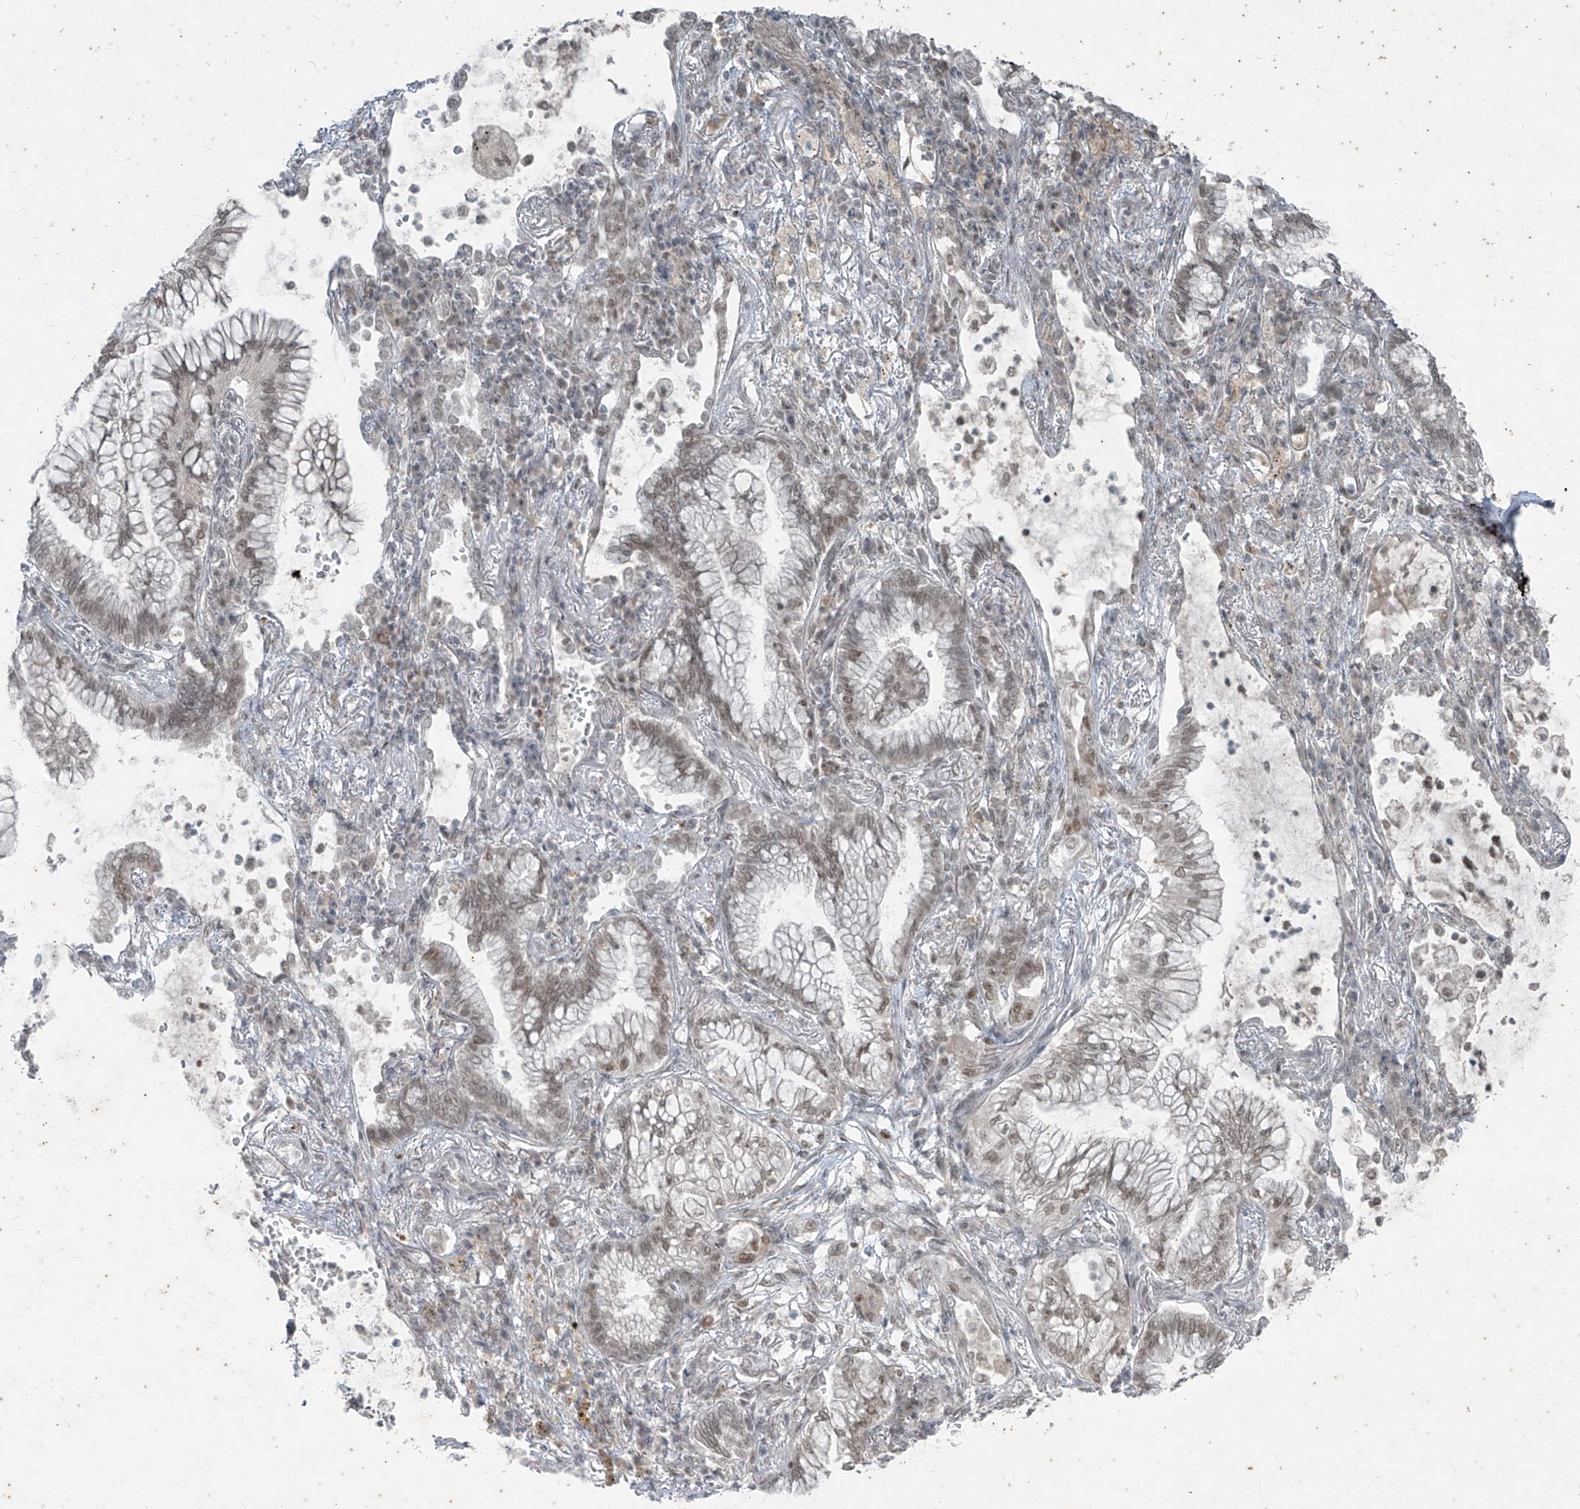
{"staining": {"intensity": "weak", "quantity": ">75%", "location": "nuclear"}, "tissue": "lung cancer", "cell_type": "Tumor cells", "image_type": "cancer", "snomed": [{"axis": "morphology", "description": "Adenocarcinoma, NOS"}, {"axis": "topography", "description": "Lung"}], "caption": "Immunohistochemistry photomicrograph of human lung cancer (adenocarcinoma) stained for a protein (brown), which reveals low levels of weak nuclear expression in about >75% of tumor cells.", "gene": "ZNF354B", "patient": {"sex": "female", "age": 70}}